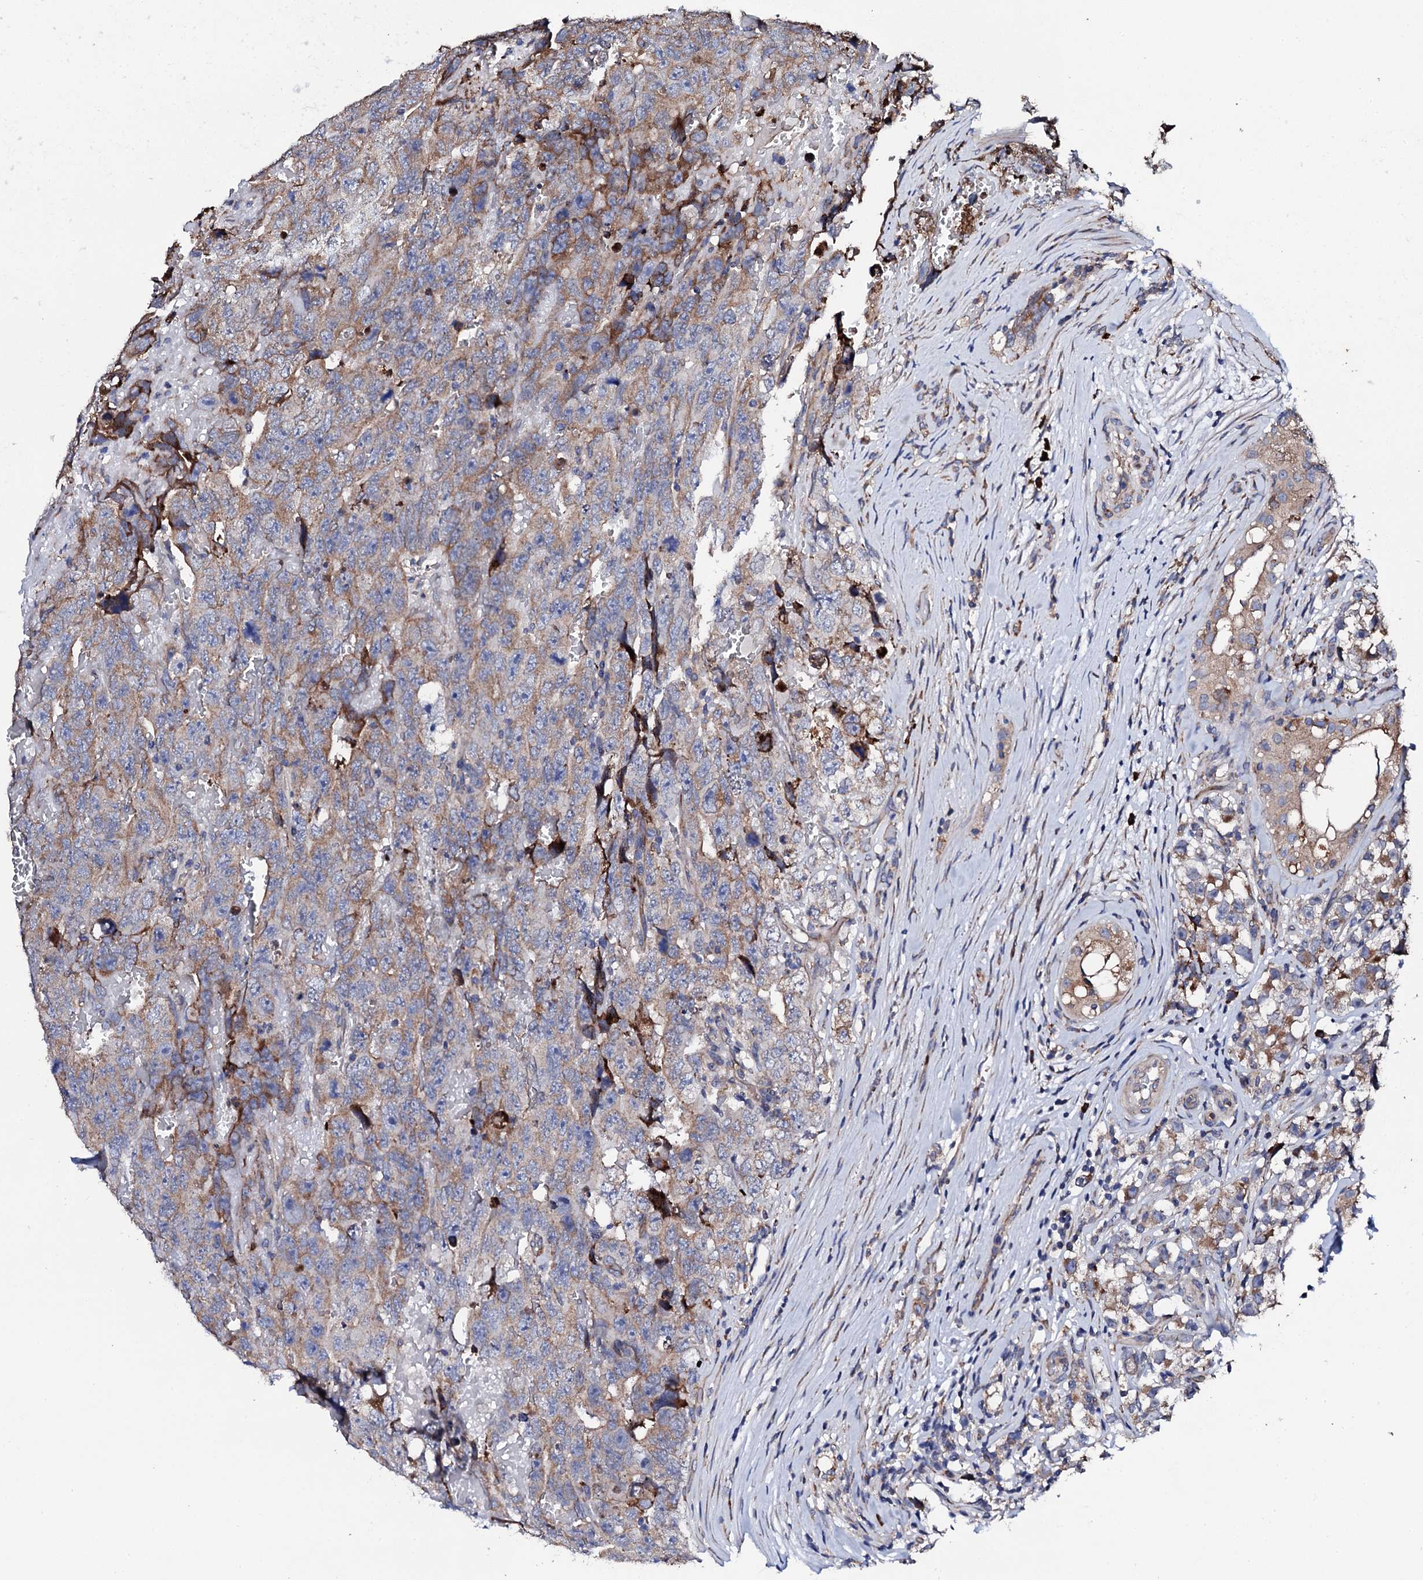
{"staining": {"intensity": "weak", "quantity": "25%-75%", "location": "cytoplasmic/membranous"}, "tissue": "testis cancer", "cell_type": "Tumor cells", "image_type": "cancer", "snomed": [{"axis": "morphology", "description": "Carcinoma, Embryonal, NOS"}, {"axis": "topography", "description": "Testis"}], "caption": "Immunohistochemical staining of human testis cancer (embryonal carcinoma) reveals weak cytoplasmic/membranous protein staining in approximately 25%-75% of tumor cells.", "gene": "LIPT2", "patient": {"sex": "male", "age": 45}}